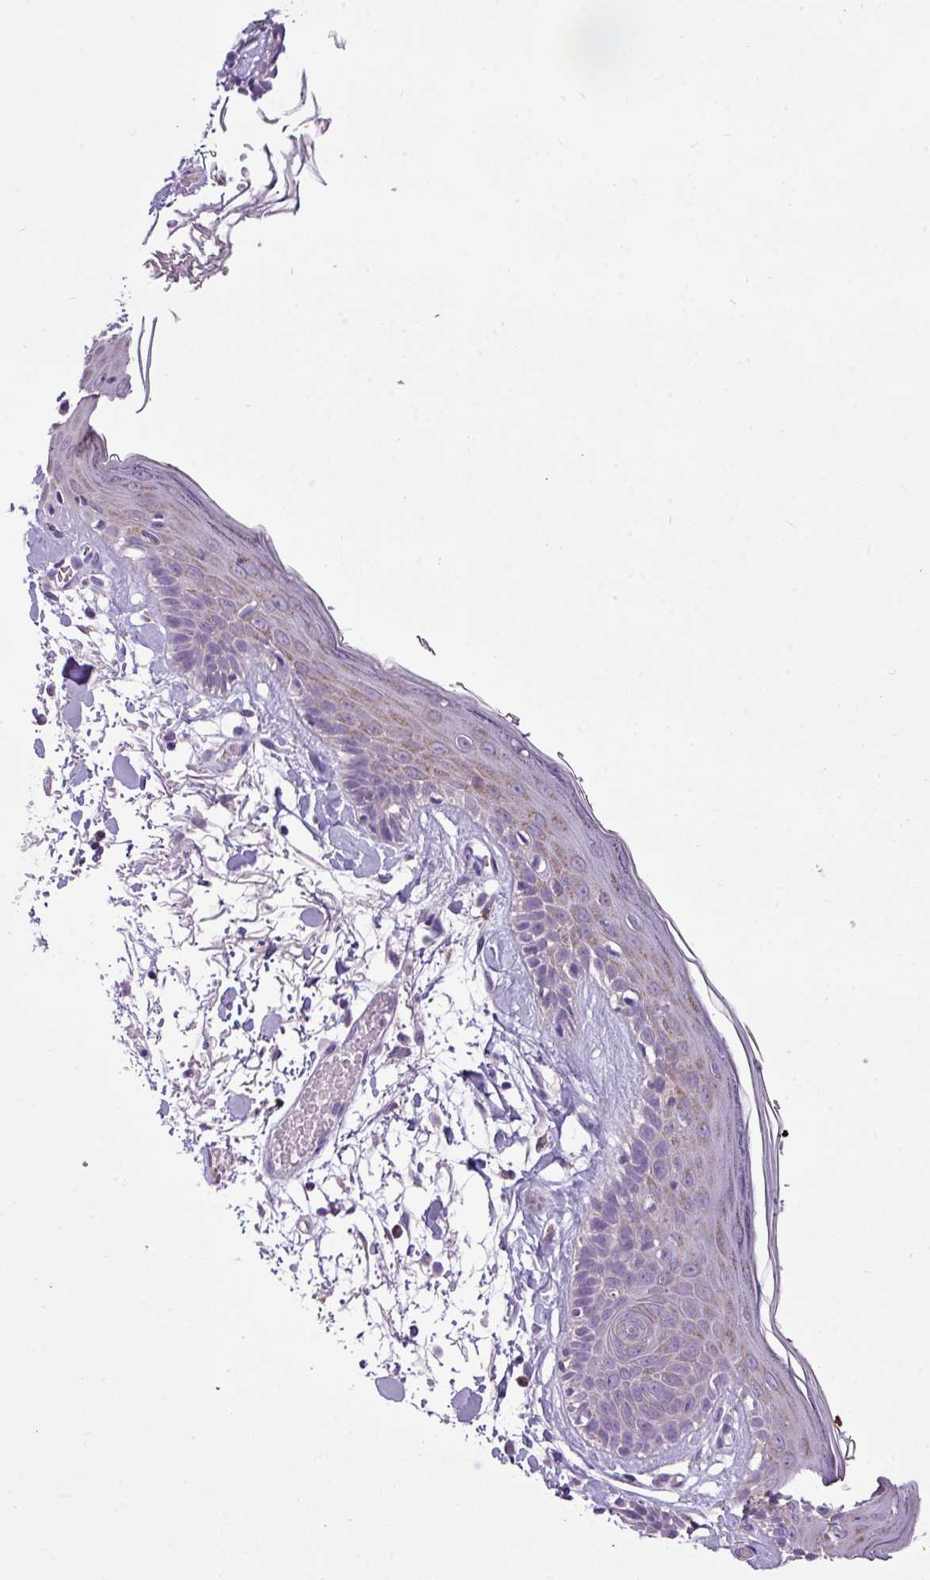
{"staining": {"intensity": "negative", "quantity": "none", "location": "none"}, "tissue": "skin", "cell_type": "Fibroblasts", "image_type": "normal", "snomed": [{"axis": "morphology", "description": "Normal tissue, NOS"}, {"axis": "topography", "description": "Skin"}], "caption": "Immunohistochemical staining of benign skin demonstrates no significant positivity in fibroblasts. (DAB (3,3'-diaminobenzidine) immunohistochemistry, high magnification).", "gene": "ALDH2", "patient": {"sex": "male", "age": 79}}